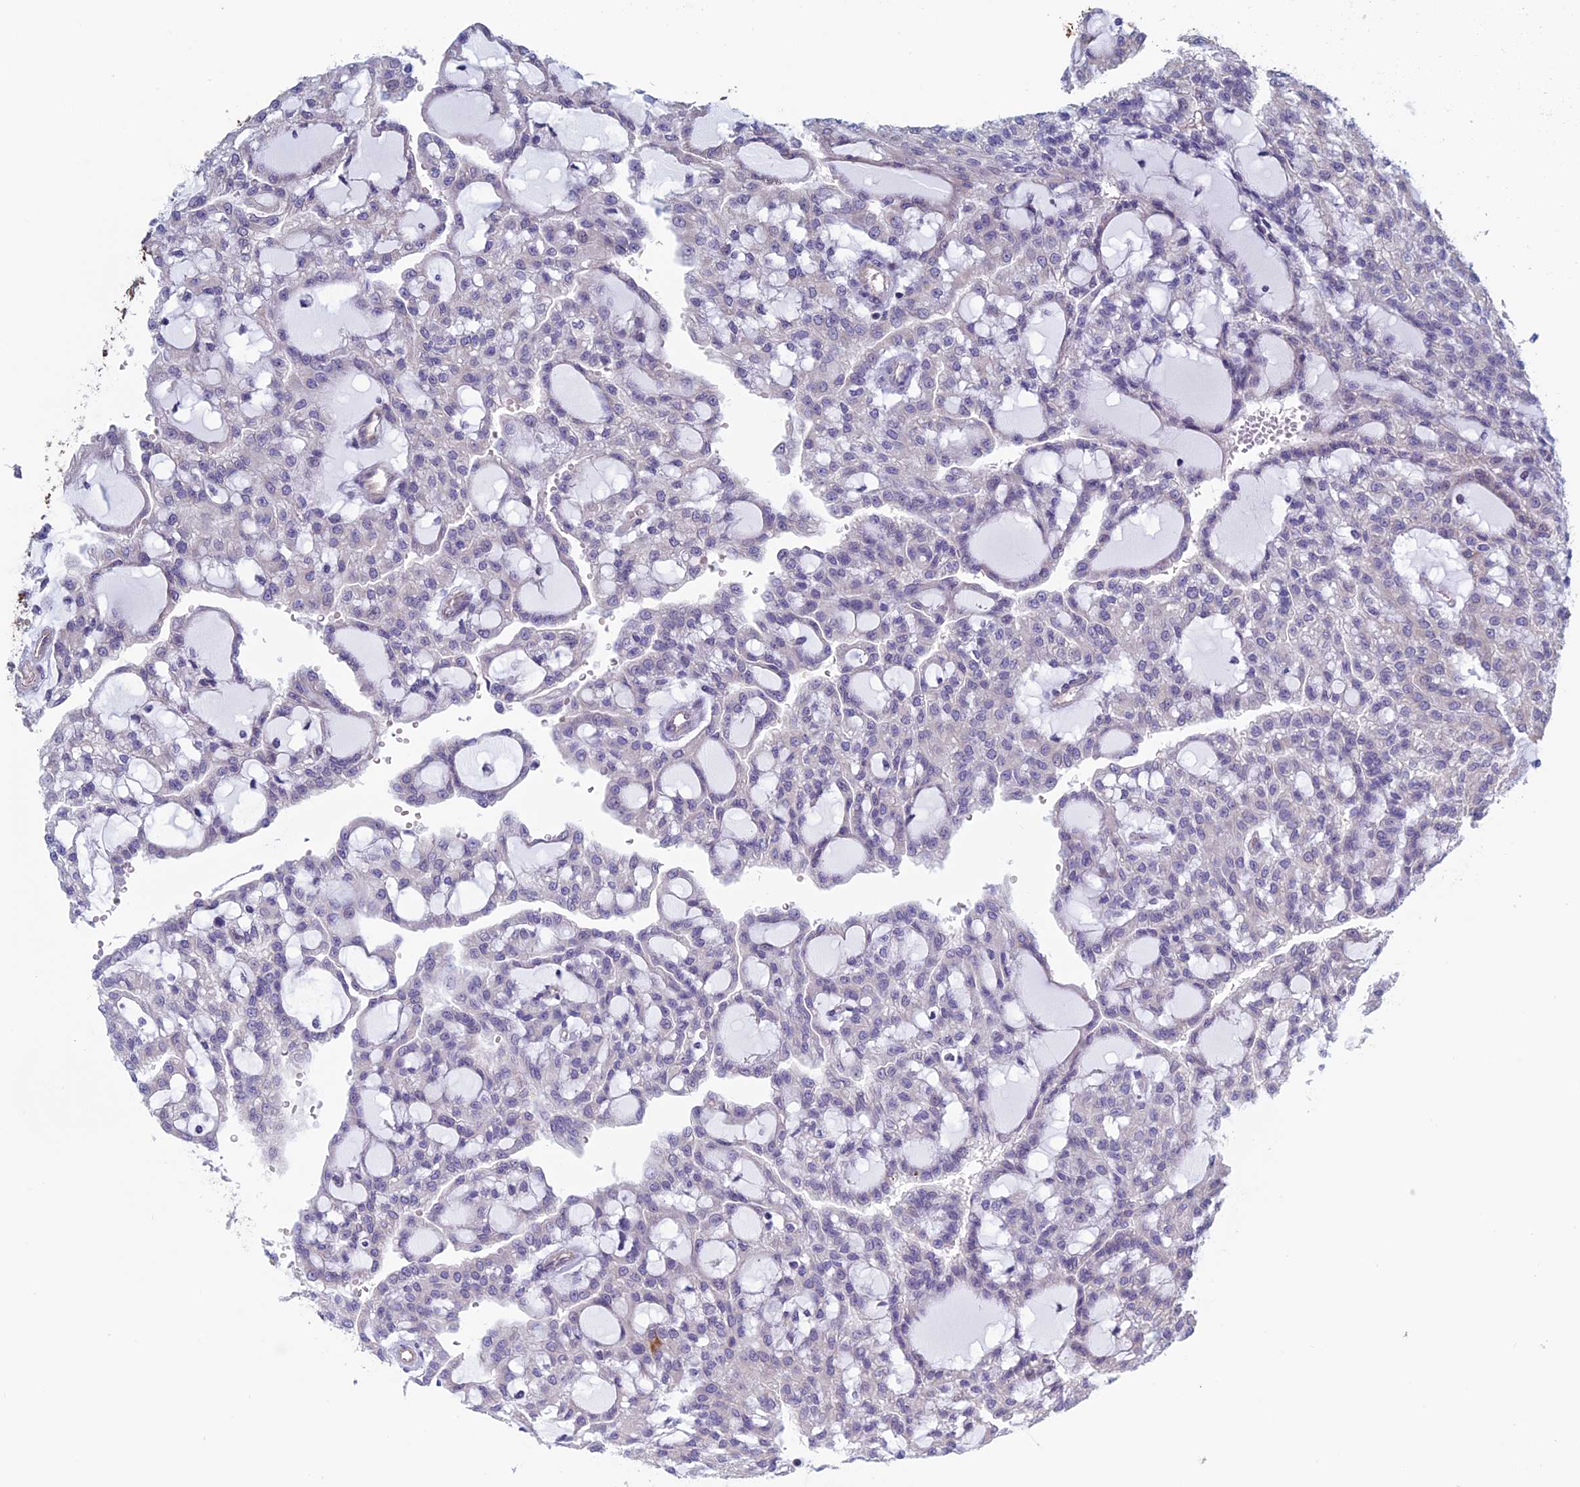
{"staining": {"intensity": "negative", "quantity": "none", "location": "none"}, "tissue": "renal cancer", "cell_type": "Tumor cells", "image_type": "cancer", "snomed": [{"axis": "morphology", "description": "Adenocarcinoma, NOS"}, {"axis": "topography", "description": "Kidney"}], "caption": "Immunohistochemistry image of human renal cancer stained for a protein (brown), which shows no expression in tumor cells. (IHC, brightfield microscopy, high magnification).", "gene": "BCL2L10", "patient": {"sex": "male", "age": 63}}